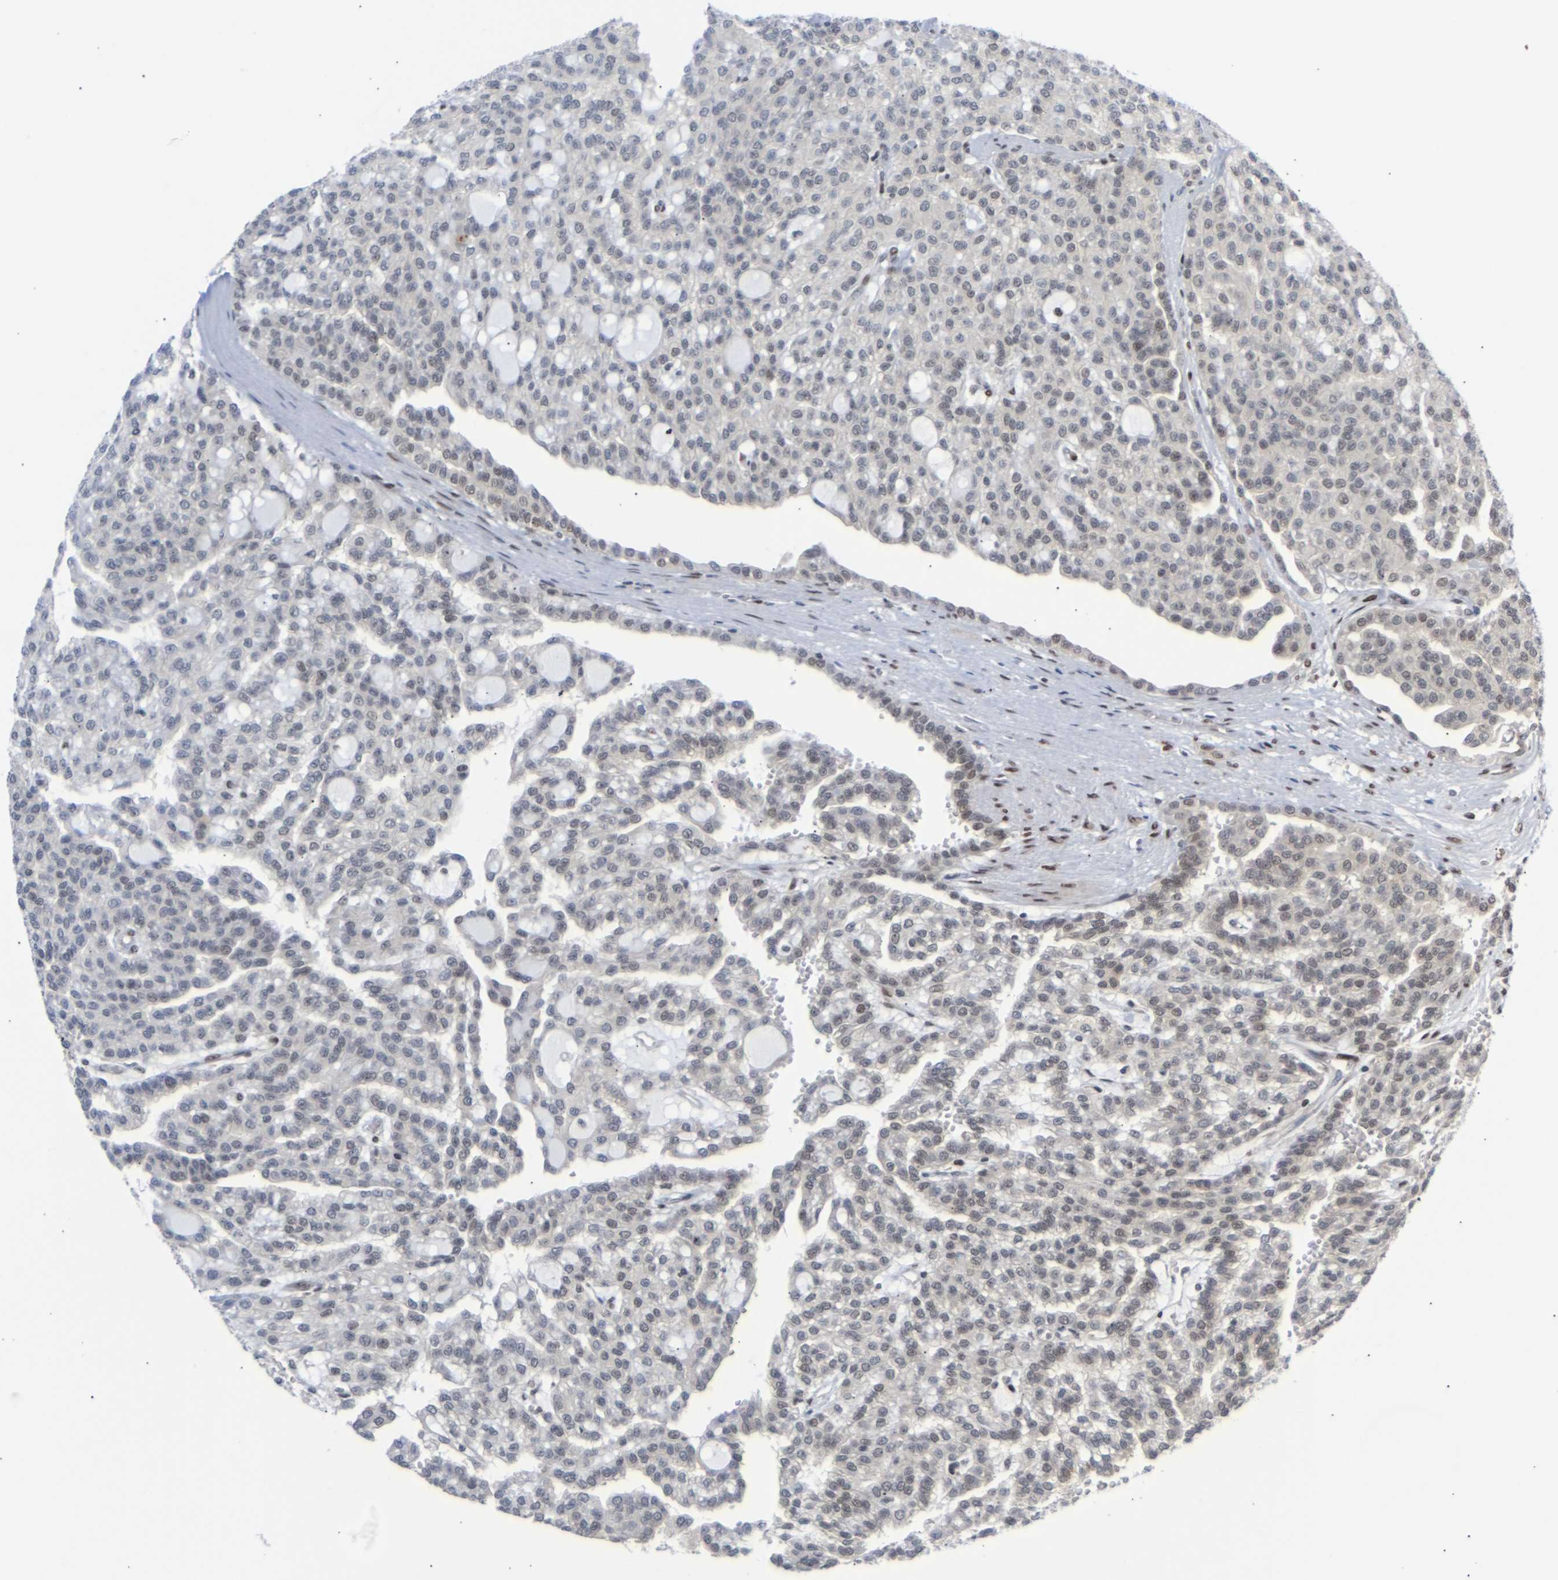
{"staining": {"intensity": "weak", "quantity": "<25%", "location": "nuclear"}, "tissue": "renal cancer", "cell_type": "Tumor cells", "image_type": "cancer", "snomed": [{"axis": "morphology", "description": "Adenocarcinoma, NOS"}, {"axis": "topography", "description": "Kidney"}], "caption": "Adenocarcinoma (renal) was stained to show a protein in brown. There is no significant expression in tumor cells. Brightfield microscopy of IHC stained with DAB (brown) and hematoxylin (blue), captured at high magnification.", "gene": "SSBP2", "patient": {"sex": "male", "age": 63}}